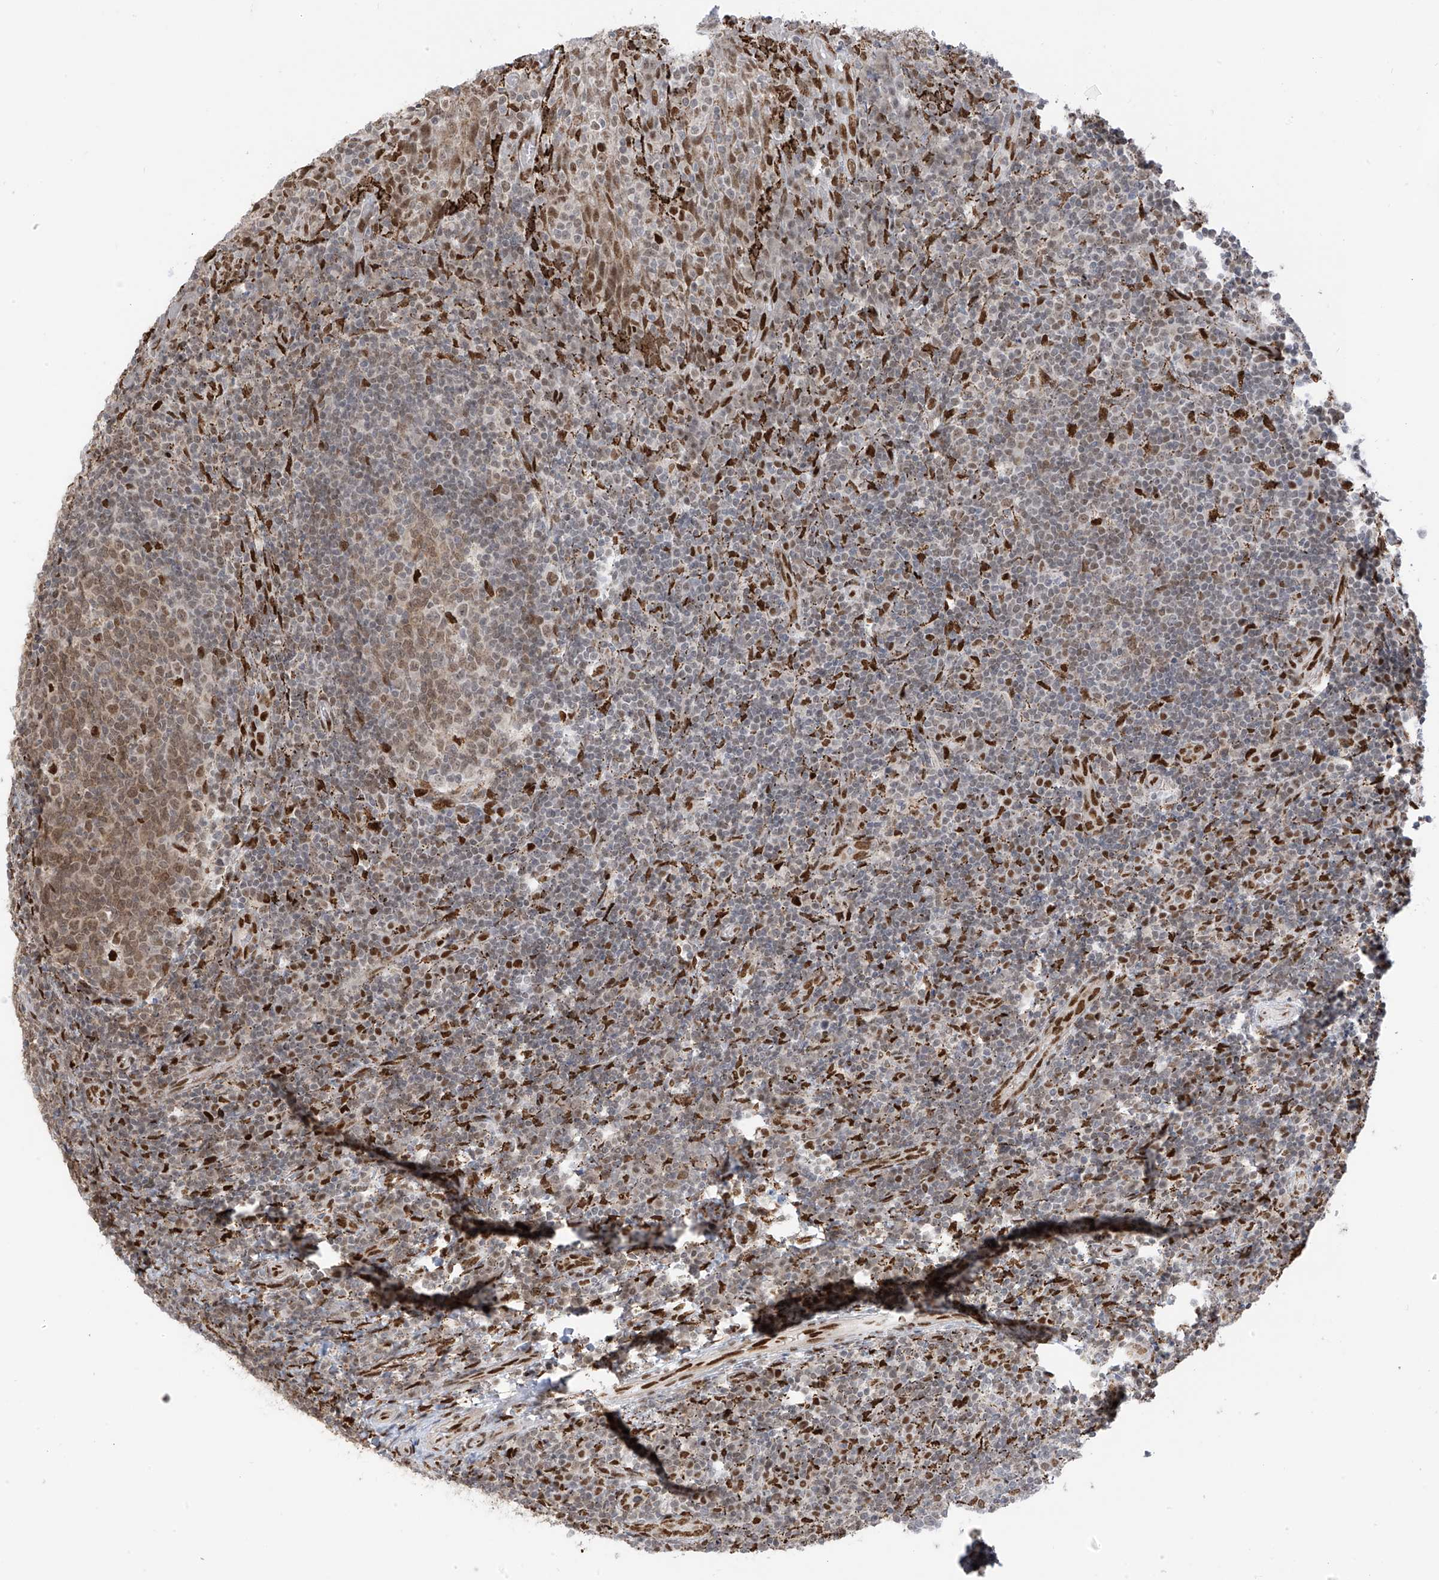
{"staining": {"intensity": "moderate", "quantity": "25%-75%", "location": "nuclear"}, "tissue": "tonsil", "cell_type": "Germinal center cells", "image_type": "normal", "snomed": [{"axis": "morphology", "description": "Normal tissue, NOS"}, {"axis": "topography", "description": "Tonsil"}], "caption": "Moderate nuclear protein positivity is identified in about 25%-75% of germinal center cells in tonsil. (DAB = brown stain, brightfield microscopy at high magnification).", "gene": "PM20D2", "patient": {"sex": "female", "age": 19}}